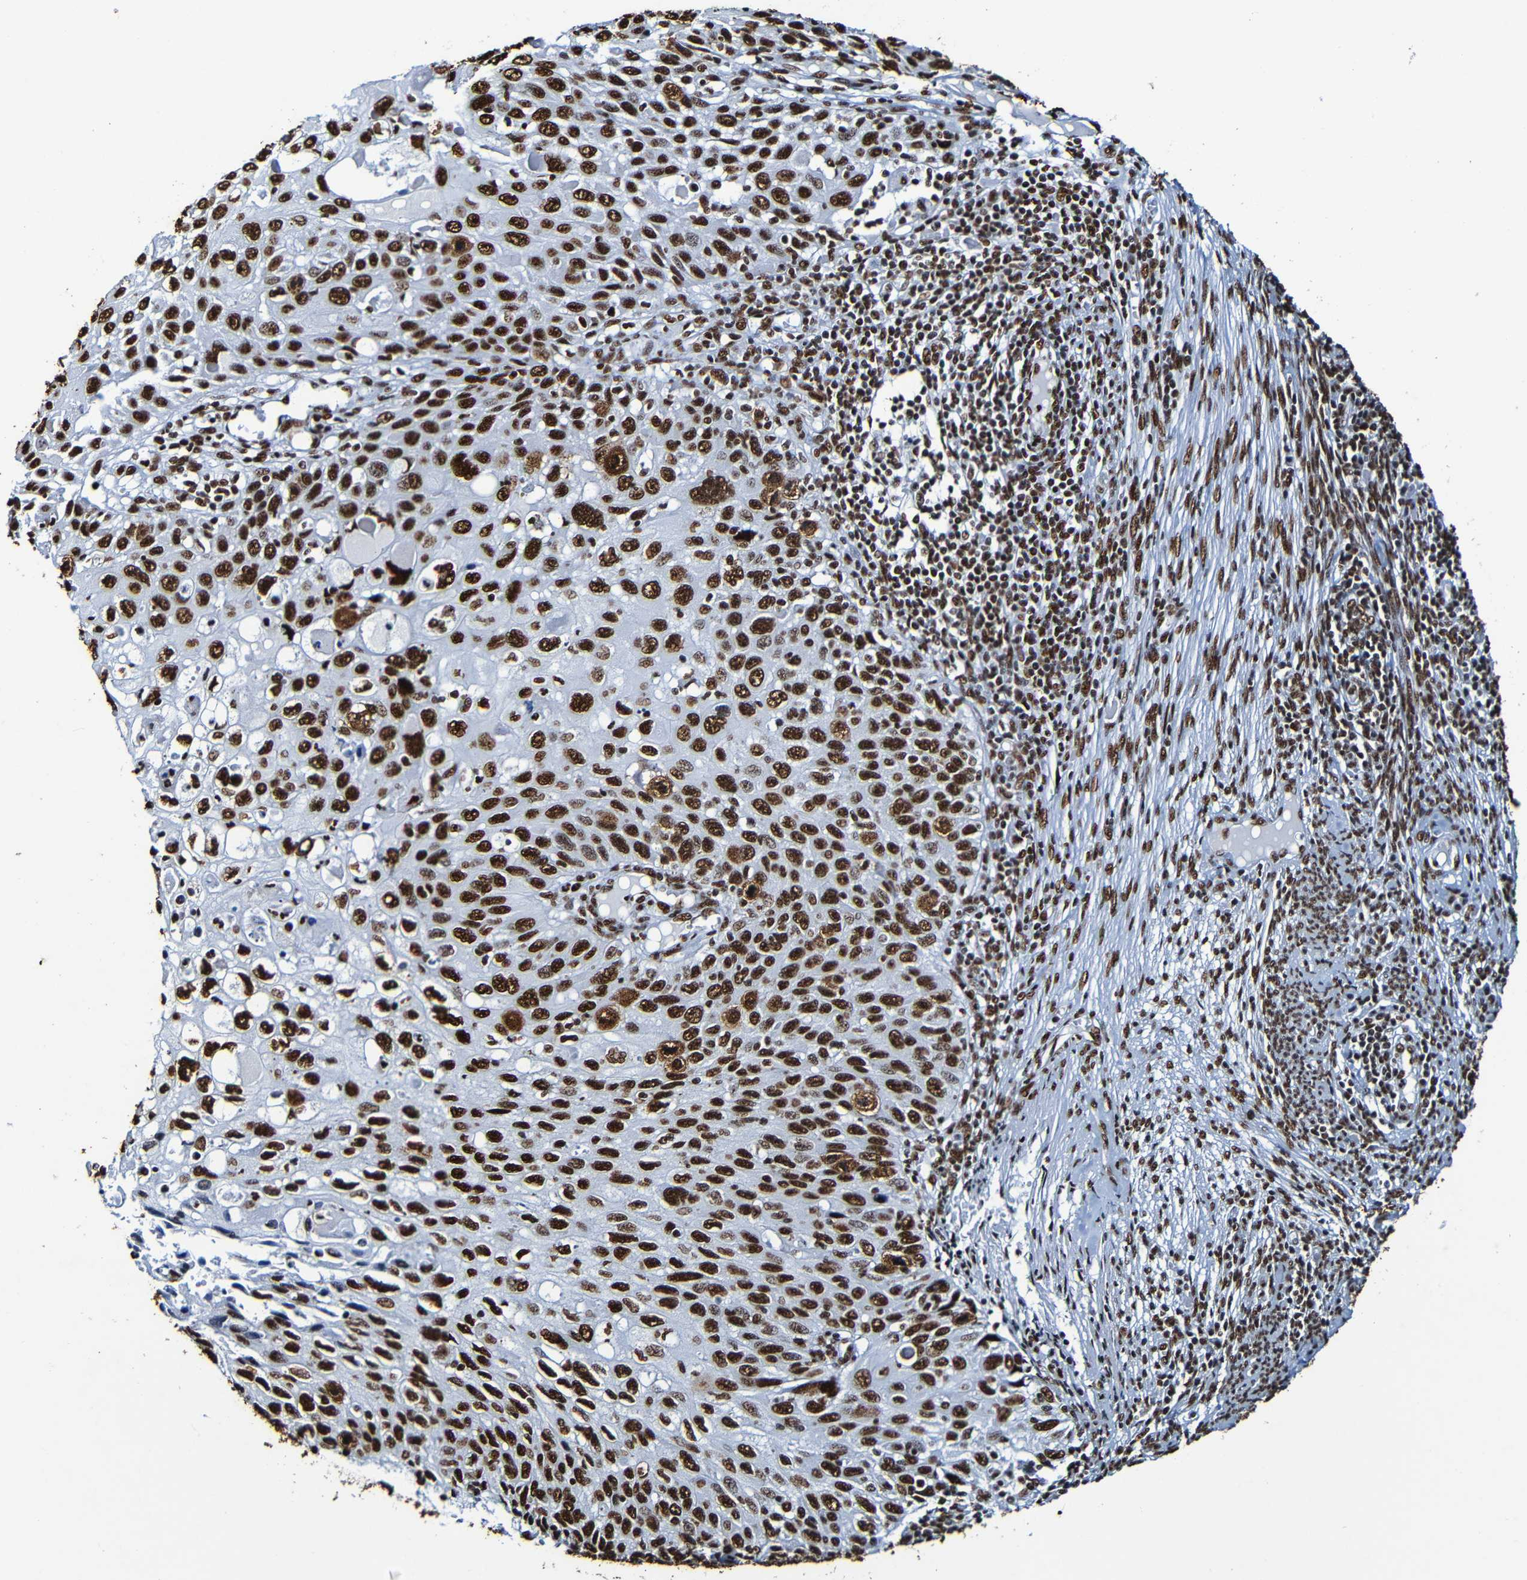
{"staining": {"intensity": "strong", "quantity": ">75%", "location": "nuclear"}, "tissue": "cervical cancer", "cell_type": "Tumor cells", "image_type": "cancer", "snomed": [{"axis": "morphology", "description": "Squamous cell carcinoma, NOS"}, {"axis": "topography", "description": "Cervix"}], "caption": "Human cervical cancer stained with a brown dye displays strong nuclear positive expression in approximately >75% of tumor cells.", "gene": "SRSF3", "patient": {"sex": "female", "age": 70}}